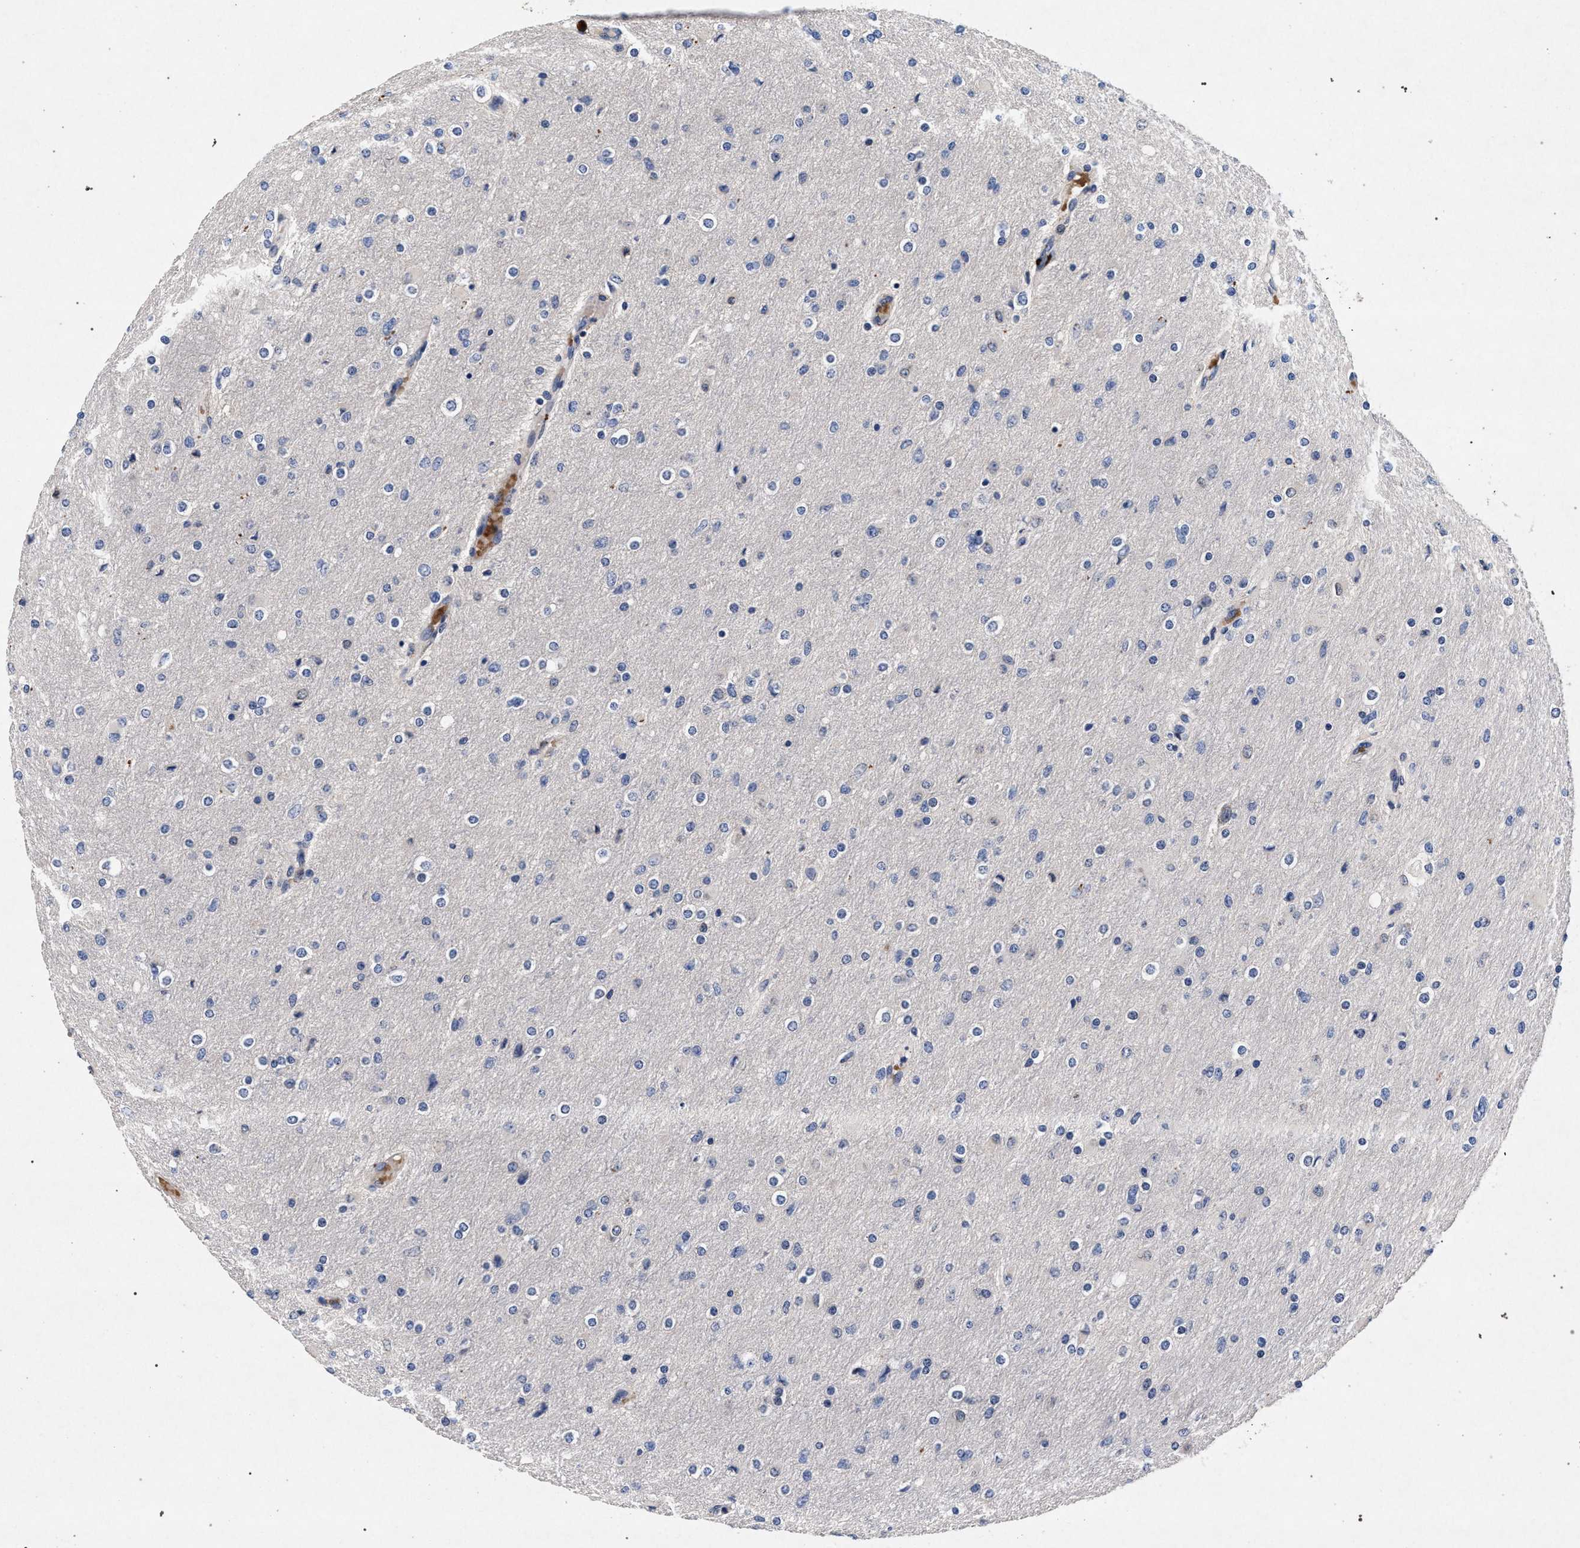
{"staining": {"intensity": "negative", "quantity": "none", "location": "none"}, "tissue": "glioma", "cell_type": "Tumor cells", "image_type": "cancer", "snomed": [{"axis": "morphology", "description": "Glioma, malignant, High grade"}, {"axis": "topography", "description": "Cerebral cortex"}], "caption": "Tumor cells show no significant staining in malignant glioma (high-grade).", "gene": "NEK7", "patient": {"sex": "female", "age": 36}}